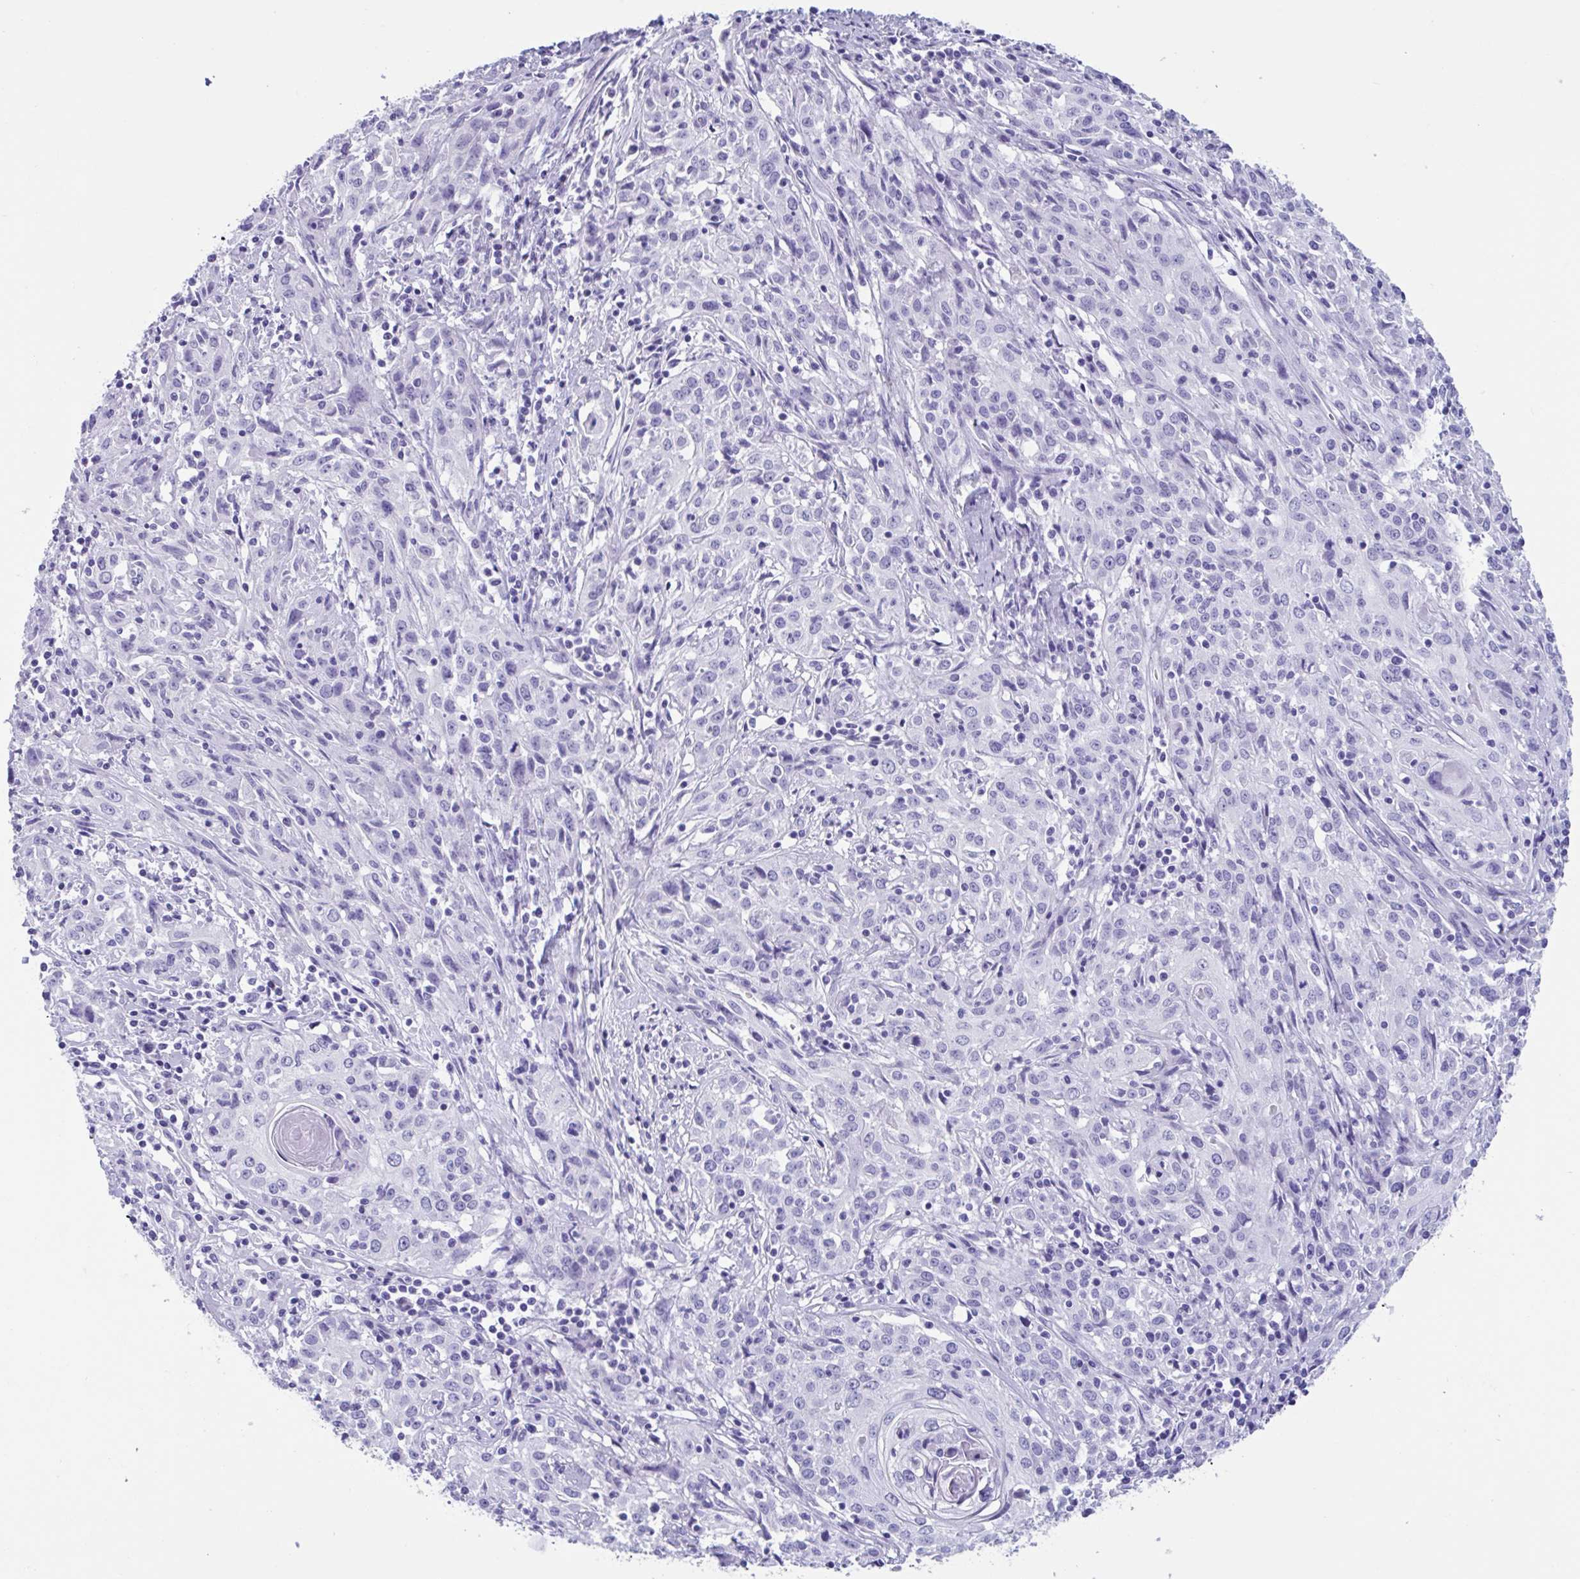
{"staining": {"intensity": "negative", "quantity": "none", "location": "none"}, "tissue": "cervical cancer", "cell_type": "Tumor cells", "image_type": "cancer", "snomed": [{"axis": "morphology", "description": "Squamous cell carcinoma, NOS"}, {"axis": "topography", "description": "Cervix"}], "caption": "High magnification brightfield microscopy of cervical cancer (squamous cell carcinoma) stained with DAB (3,3'-diaminobenzidine) (brown) and counterstained with hematoxylin (blue): tumor cells show no significant expression. The staining is performed using DAB (3,3'-diaminobenzidine) brown chromogen with nuclei counter-stained in using hematoxylin.", "gene": "USP35", "patient": {"sex": "female", "age": 57}}